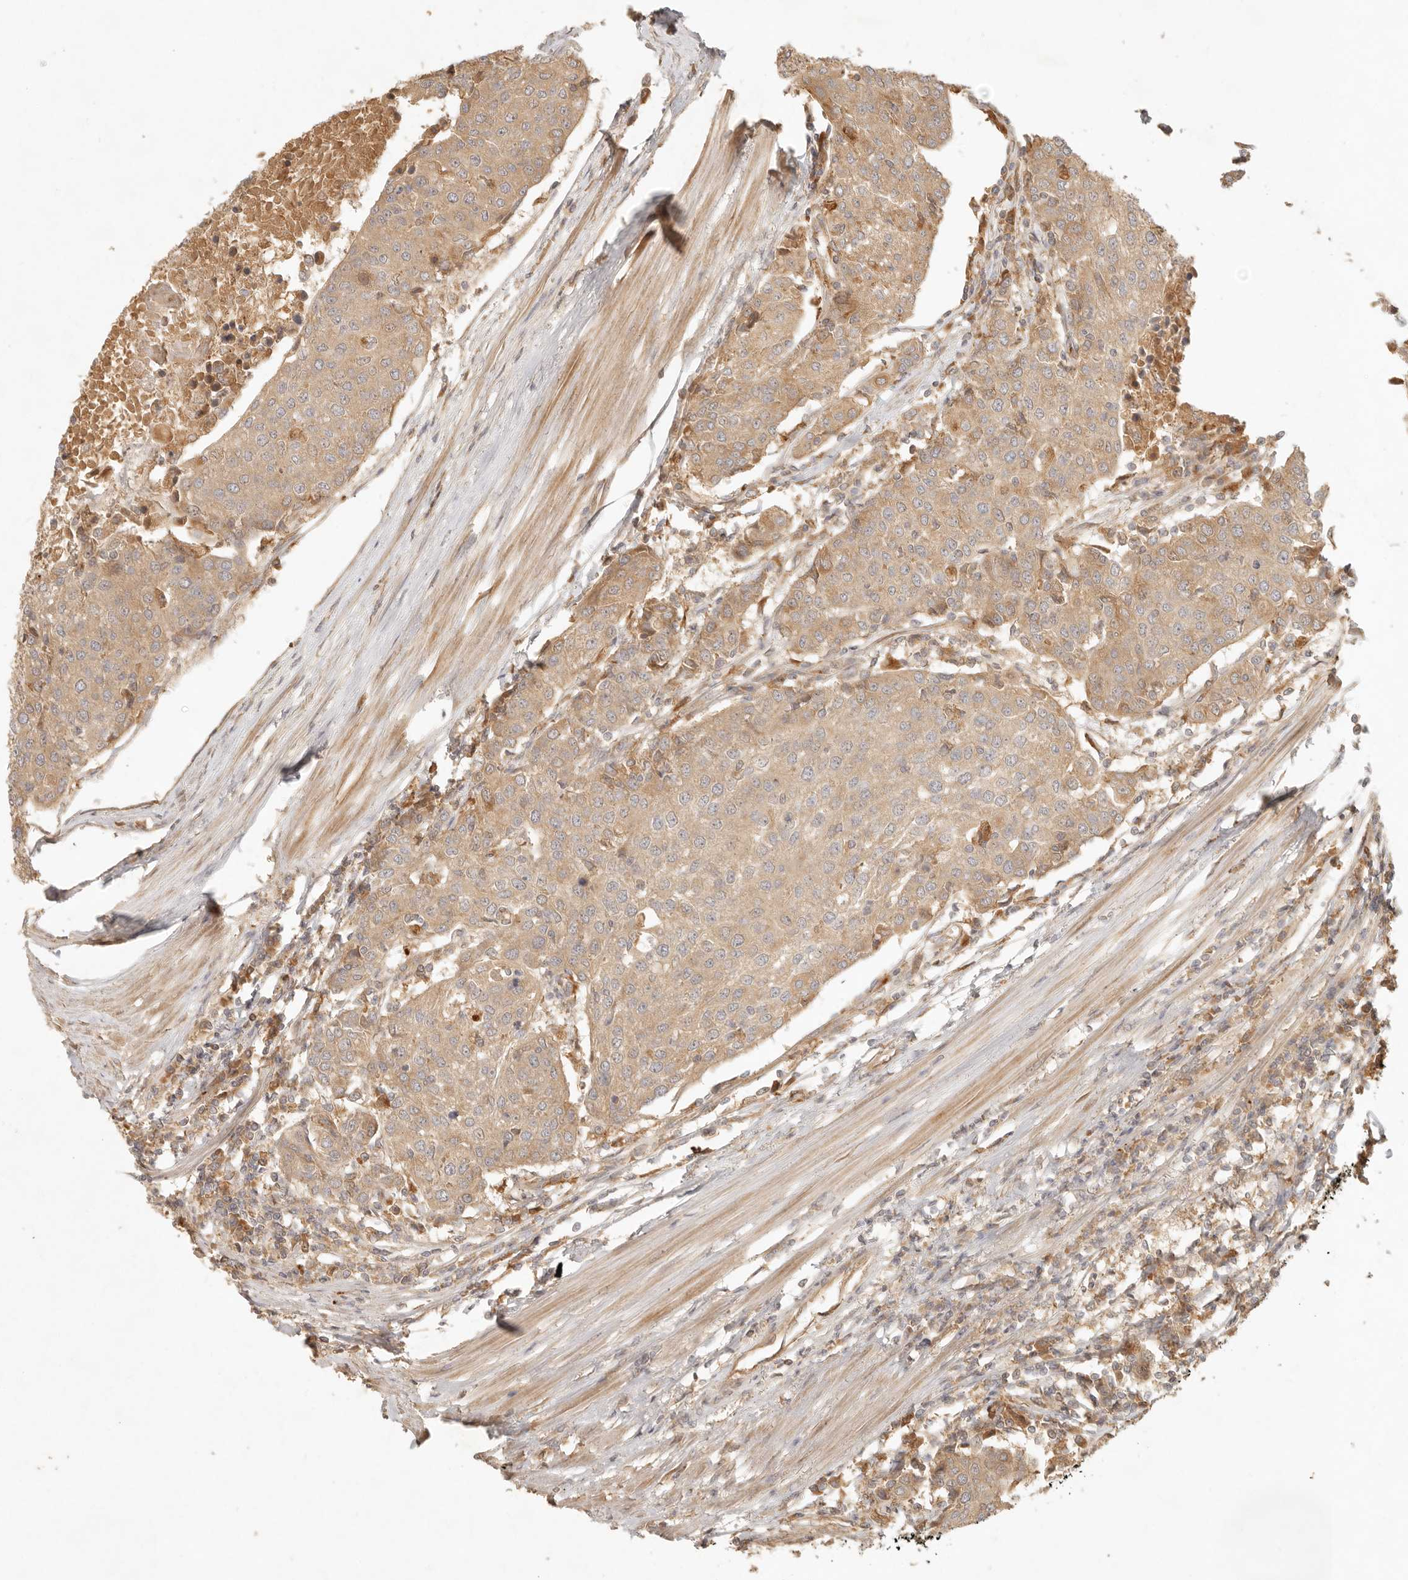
{"staining": {"intensity": "moderate", "quantity": ">75%", "location": "cytoplasmic/membranous"}, "tissue": "urothelial cancer", "cell_type": "Tumor cells", "image_type": "cancer", "snomed": [{"axis": "morphology", "description": "Urothelial carcinoma, High grade"}, {"axis": "topography", "description": "Urinary bladder"}], "caption": "Urothelial cancer tissue reveals moderate cytoplasmic/membranous positivity in about >75% of tumor cells, visualized by immunohistochemistry. Using DAB (3,3'-diaminobenzidine) (brown) and hematoxylin (blue) stains, captured at high magnification using brightfield microscopy.", "gene": "ANKRD61", "patient": {"sex": "female", "age": 85}}